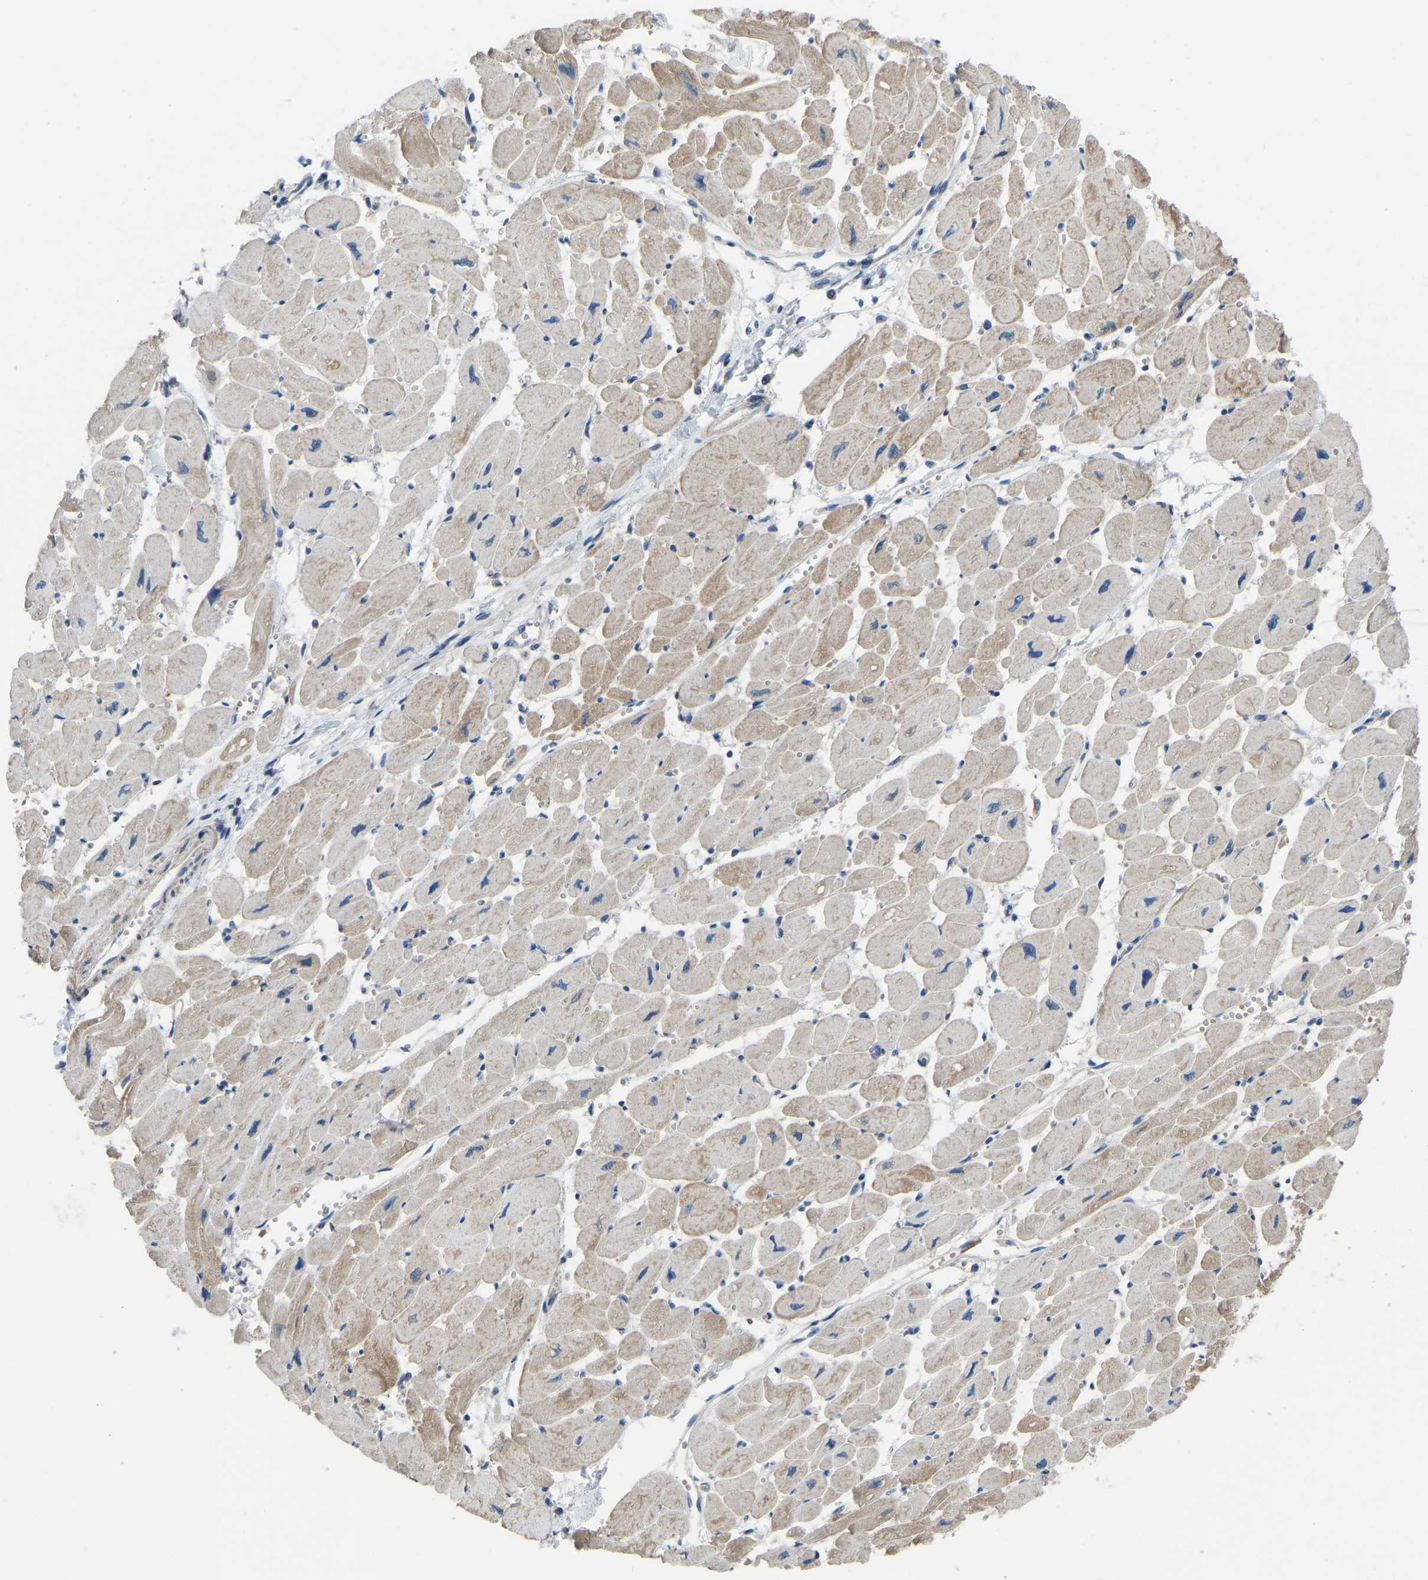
{"staining": {"intensity": "moderate", "quantity": "25%-75%", "location": "cytoplasmic/membranous"}, "tissue": "heart muscle", "cell_type": "Cardiomyocytes", "image_type": "normal", "snomed": [{"axis": "morphology", "description": "Normal tissue, NOS"}, {"axis": "topography", "description": "Heart"}], "caption": "High-power microscopy captured an immunohistochemistry histopathology image of normal heart muscle, revealing moderate cytoplasmic/membranous staining in approximately 25%-75% of cardiomyocytes.", "gene": "CDK2AP1", "patient": {"sex": "female", "age": 54}}